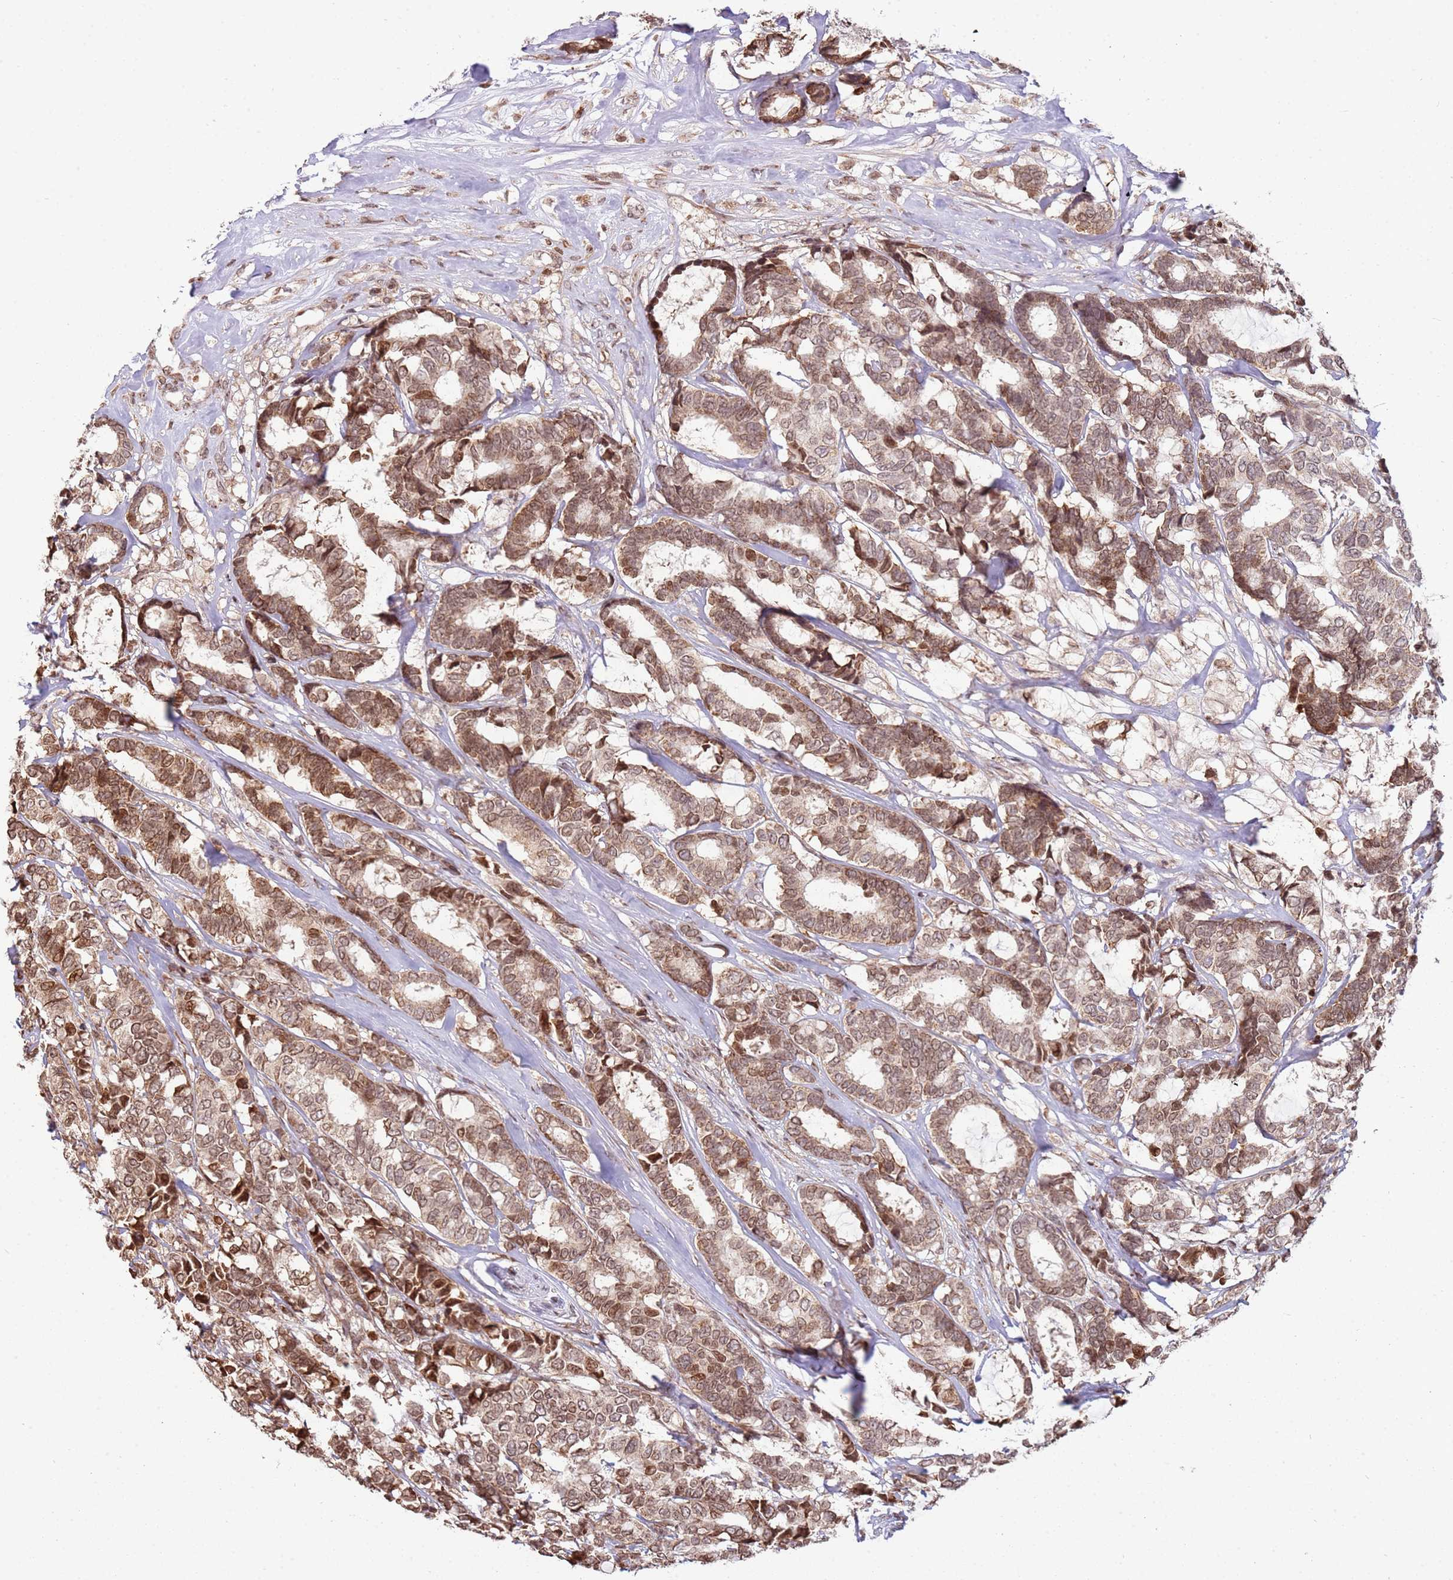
{"staining": {"intensity": "moderate", "quantity": ">75%", "location": "cytoplasmic/membranous,nuclear"}, "tissue": "breast cancer", "cell_type": "Tumor cells", "image_type": "cancer", "snomed": [{"axis": "morphology", "description": "Duct carcinoma"}, {"axis": "topography", "description": "Breast"}], "caption": "Breast invasive ductal carcinoma stained for a protein (brown) reveals moderate cytoplasmic/membranous and nuclear positive staining in approximately >75% of tumor cells.", "gene": "SCAF1", "patient": {"sex": "female", "age": 87}}